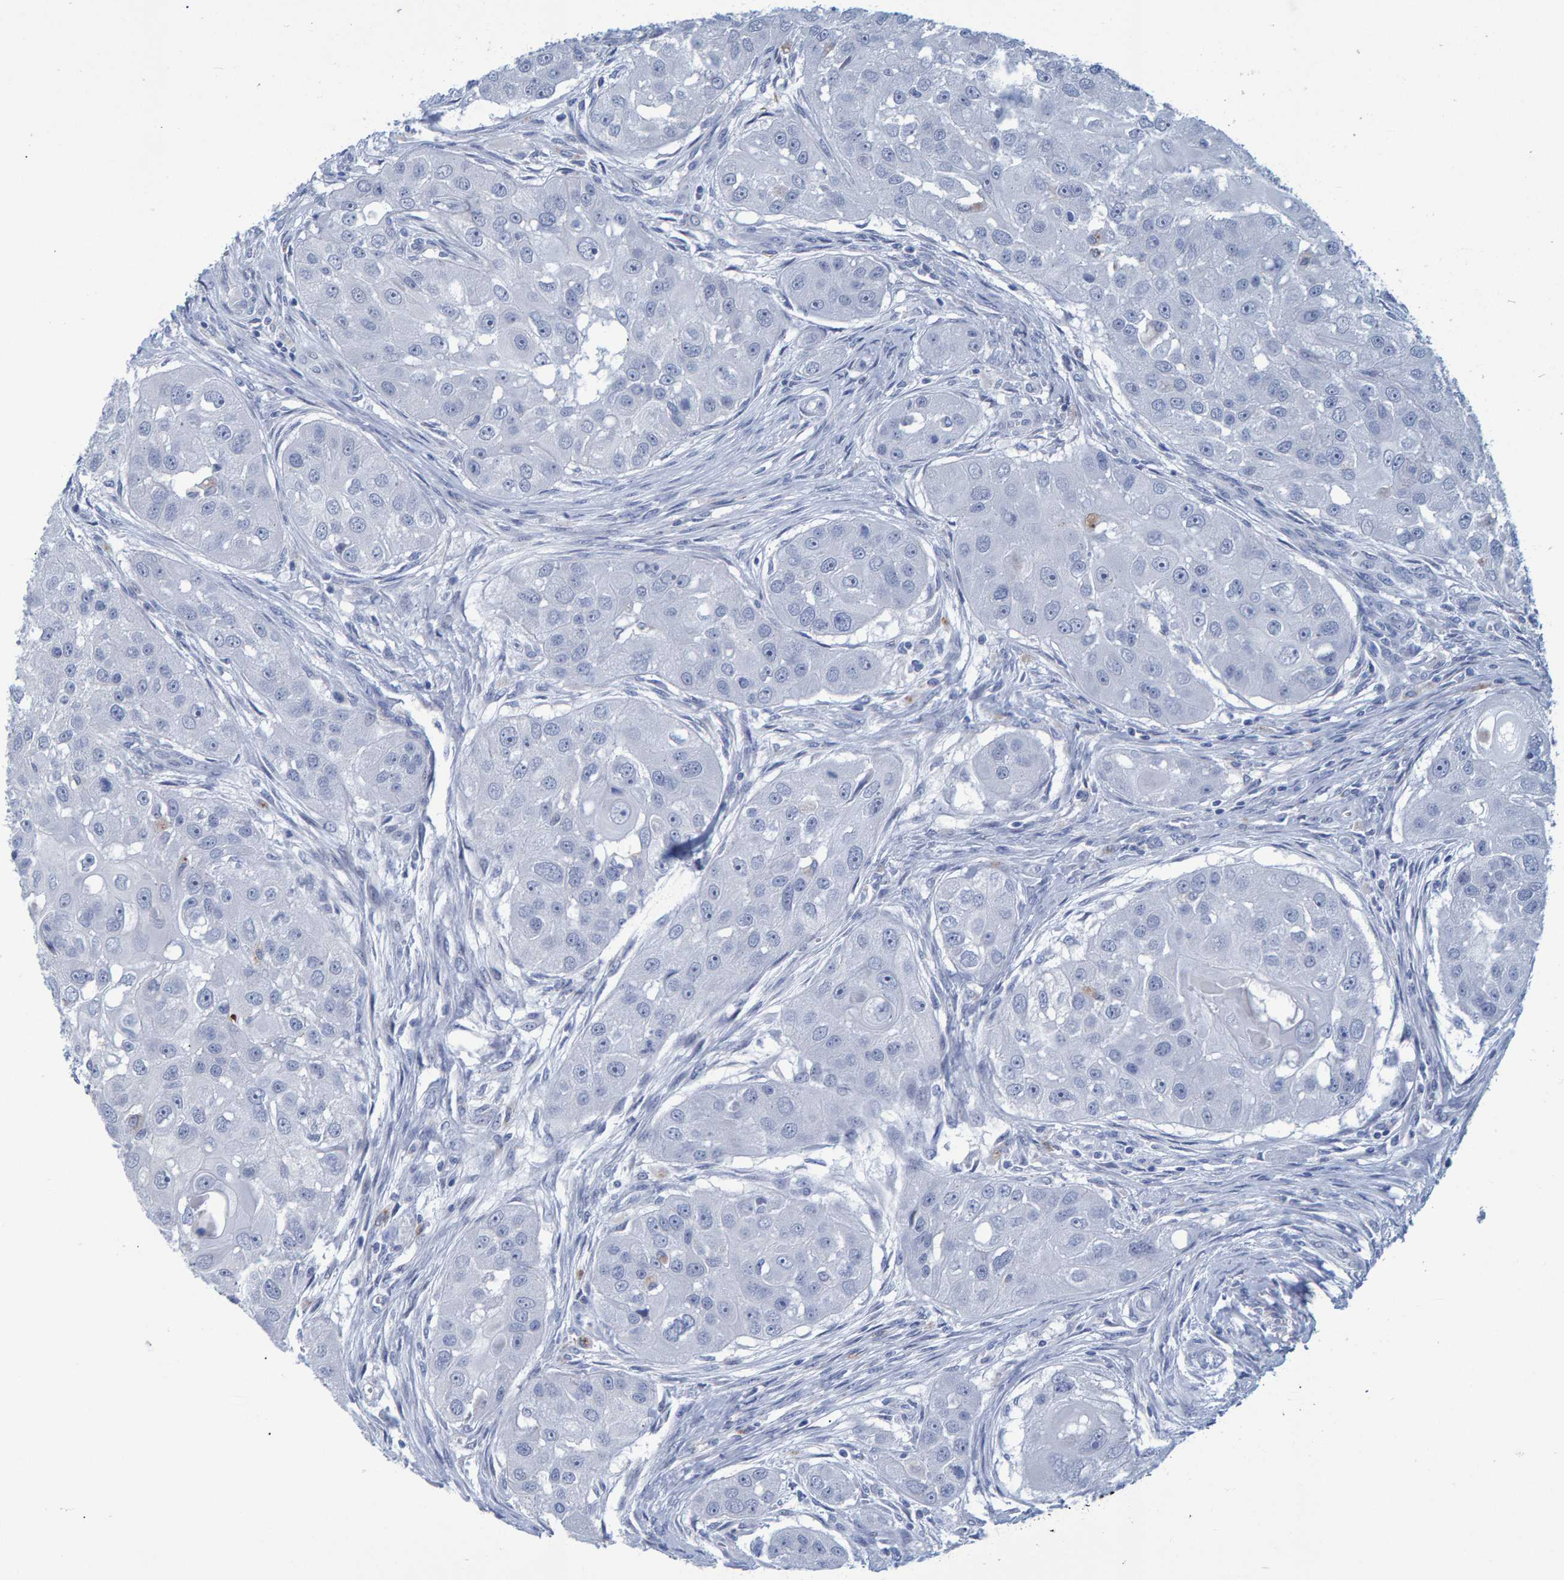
{"staining": {"intensity": "negative", "quantity": "none", "location": "none"}, "tissue": "head and neck cancer", "cell_type": "Tumor cells", "image_type": "cancer", "snomed": [{"axis": "morphology", "description": "Normal tissue, NOS"}, {"axis": "morphology", "description": "Squamous cell carcinoma, NOS"}, {"axis": "topography", "description": "Skeletal muscle"}, {"axis": "topography", "description": "Head-Neck"}], "caption": "Squamous cell carcinoma (head and neck) was stained to show a protein in brown. There is no significant expression in tumor cells.", "gene": "PROCA1", "patient": {"sex": "male", "age": 51}}